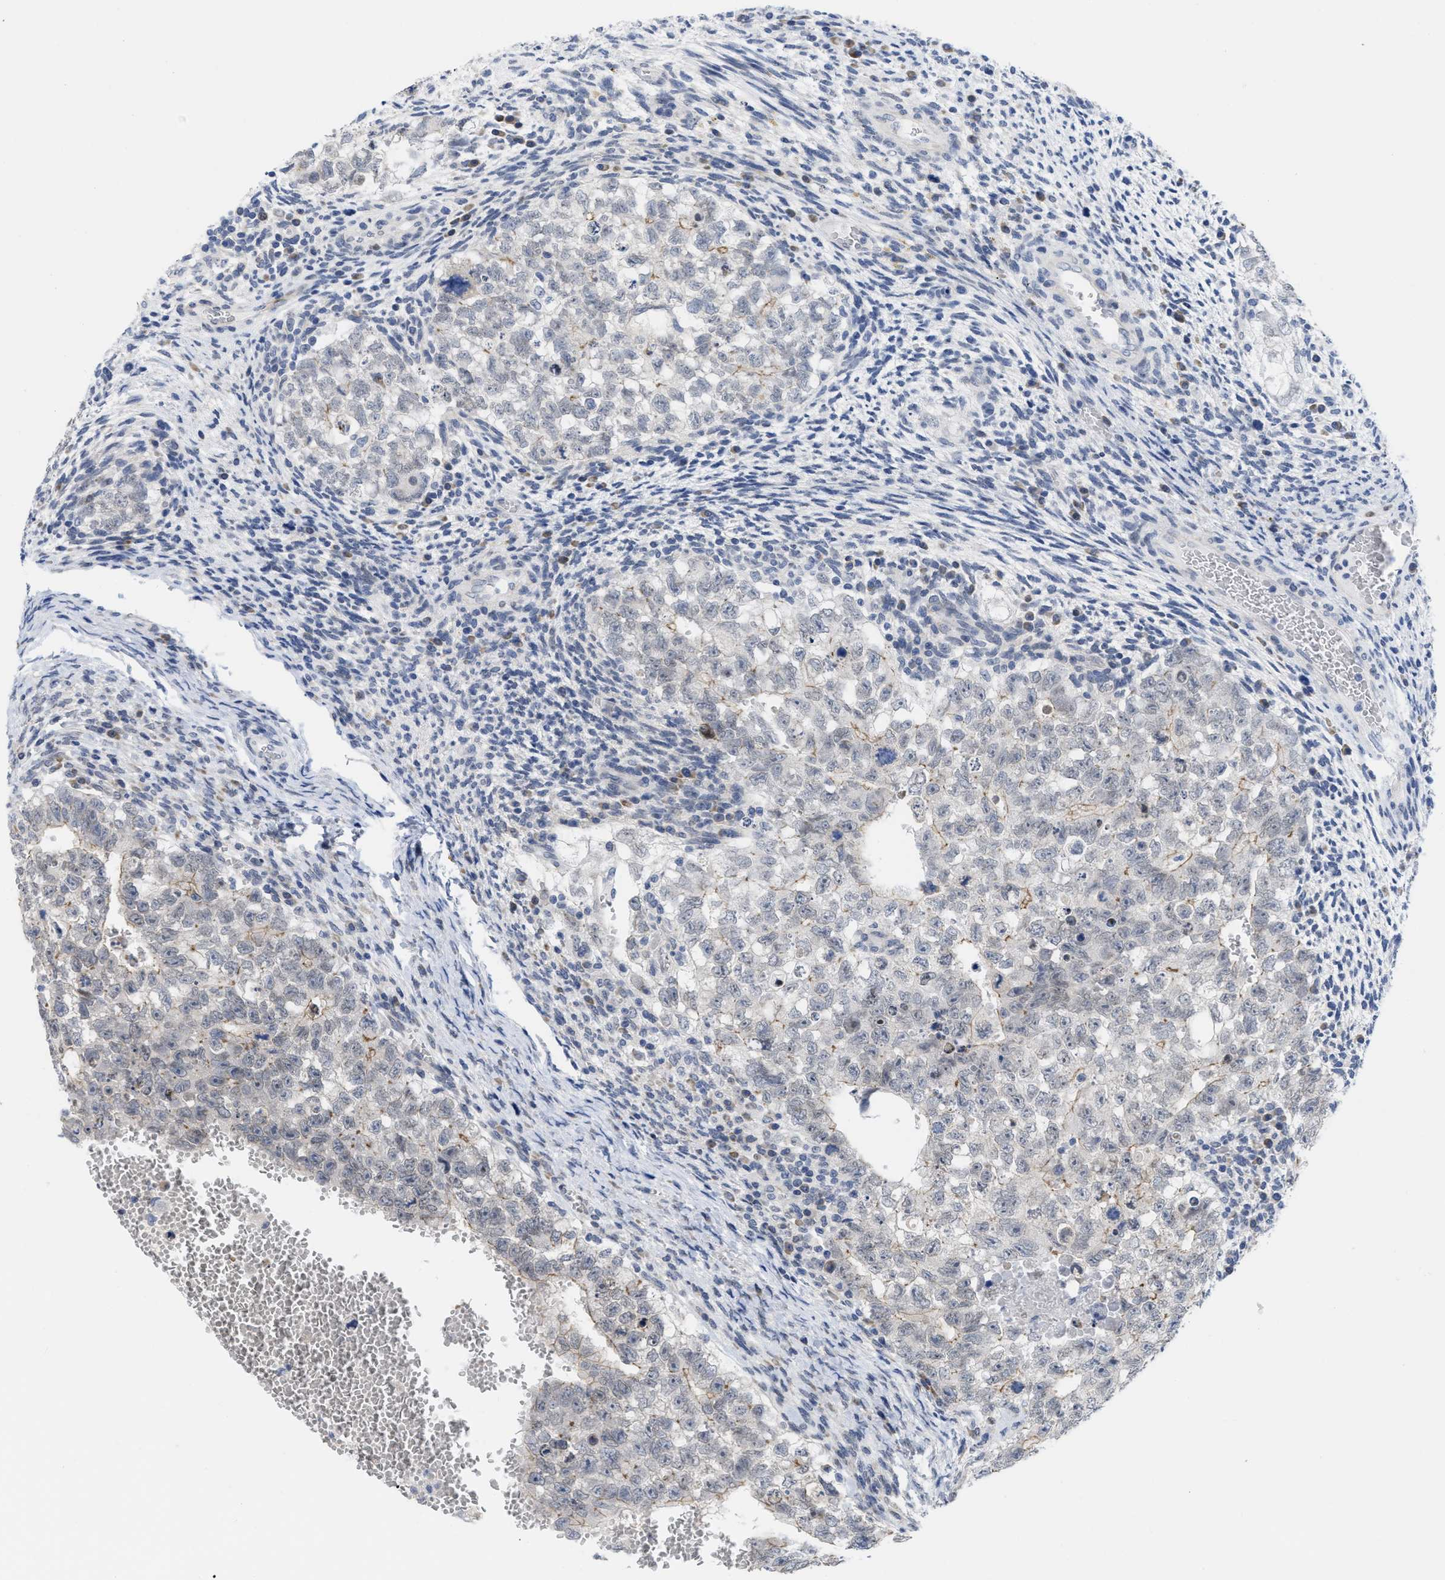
{"staining": {"intensity": "moderate", "quantity": "<25%", "location": "cytoplasmic/membranous"}, "tissue": "testis cancer", "cell_type": "Tumor cells", "image_type": "cancer", "snomed": [{"axis": "morphology", "description": "Seminoma, NOS"}, {"axis": "morphology", "description": "Carcinoma, Embryonal, NOS"}, {"axis": "topography", "description": "Testis"}], "caption": "The photomicrograph exhibits staining of testis cancer (seminoma), revealing moderate cytoplasmic/membranous protein positivity (brown color) within tumor cells. Nuclei are stained in blue.", "gene": "ACKR1", "patient": {"sex": "male", "age": 38}}